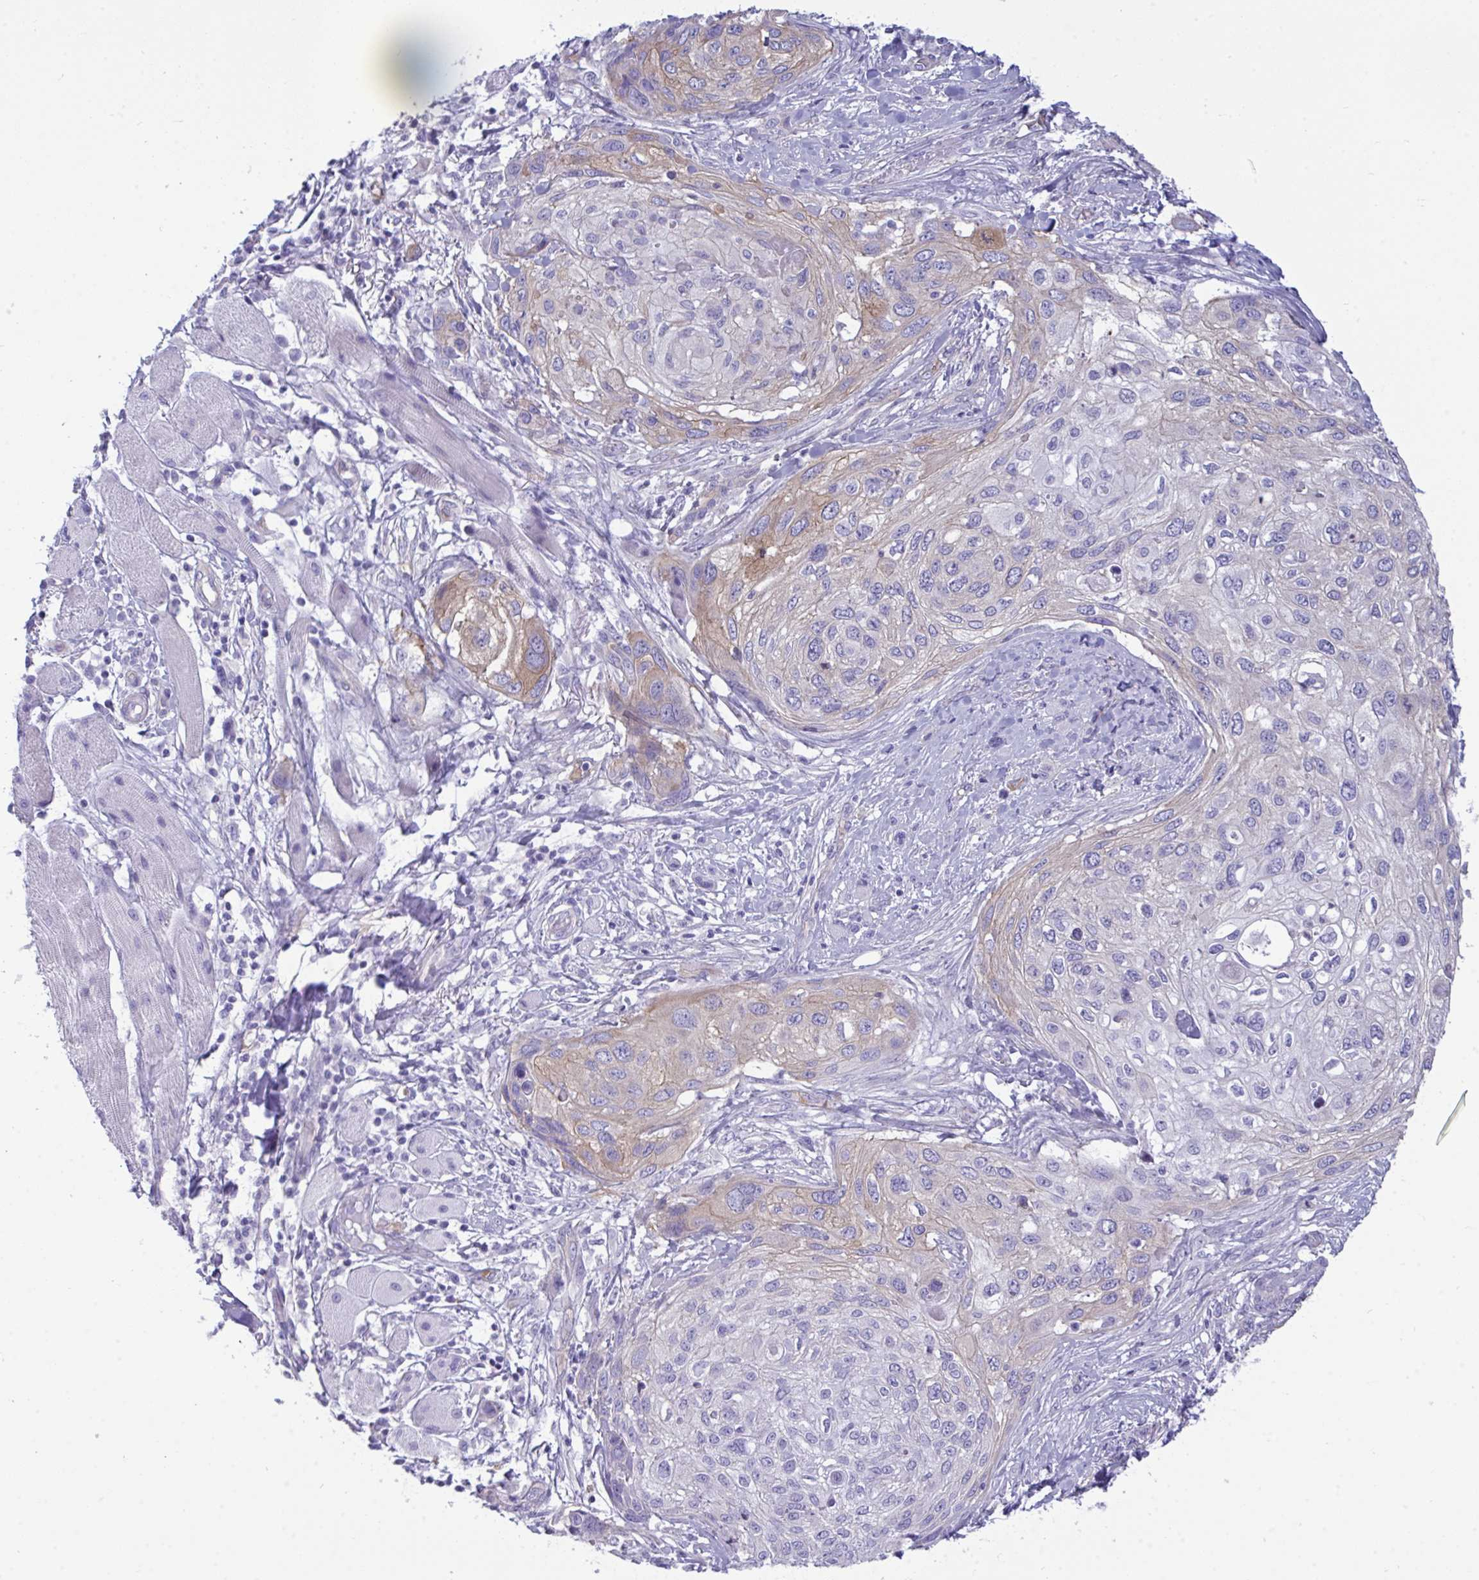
{"staining": {"intensity": "weak", "quantity": "<25%", "location": "cytoplasmic/membranous"}, "tissue": "skin cancer", "cell_type": "Tumor cells", "image_type": "cancer", "snomed": [{"axis": "morphology", "description": "Squamous cell carcinoma, NOS"}, {"axis": "topography", "description": "Skin"}], "caption": "High magnification brightfield microscopy of skin cancer (squamous cell carcinoma) stained with DAB (3,3'-diaminobenzidine) (brown) and counterstained with hematoxylin (blue): tumor cells show no significant positivity.", "gene": "MYH10", "patient": {"sex": "female", "age": 87}}